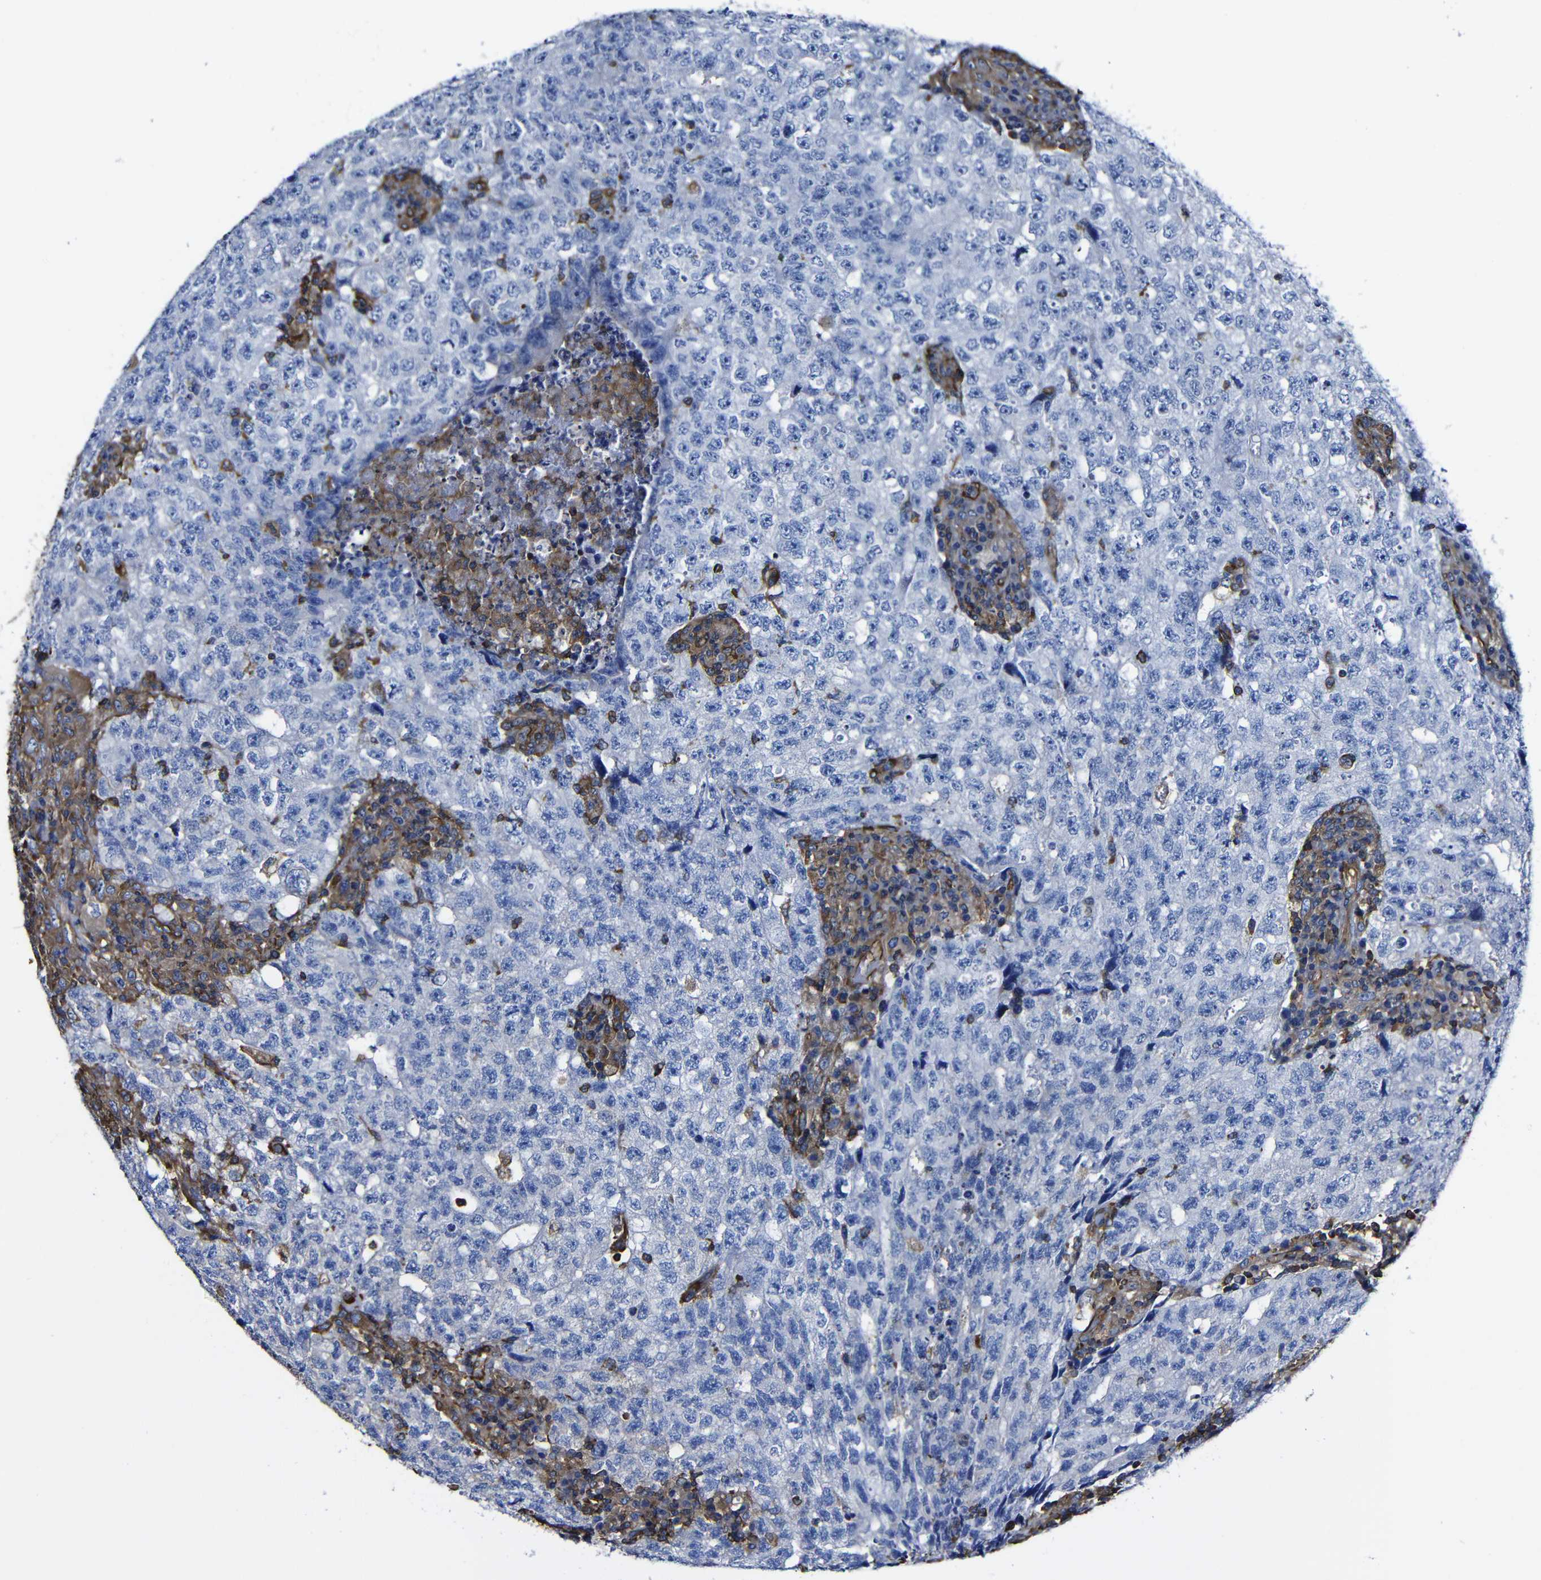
{"staining": {"intensity": "negative", "quantity": "none", "location": "none"}, "tissue": "testis cancer", "cell_type": "Tumor cells", "image_type": "cancer", "snomed": [{"axis": "morphology", "description": "Necrosis, NOS"}, {"axis": "morphology", "description": "Carcinoma, Embryonal, NOS"}, {"axis": "topography", "description": "Testis"}], "caption": "Tumor cells are negative for protein expression in human testis cancer (embryonal carcinoma). Nuclei are stained in blue.", "gene": "MSN", "patient": {"sex": "male", "age": 19}}